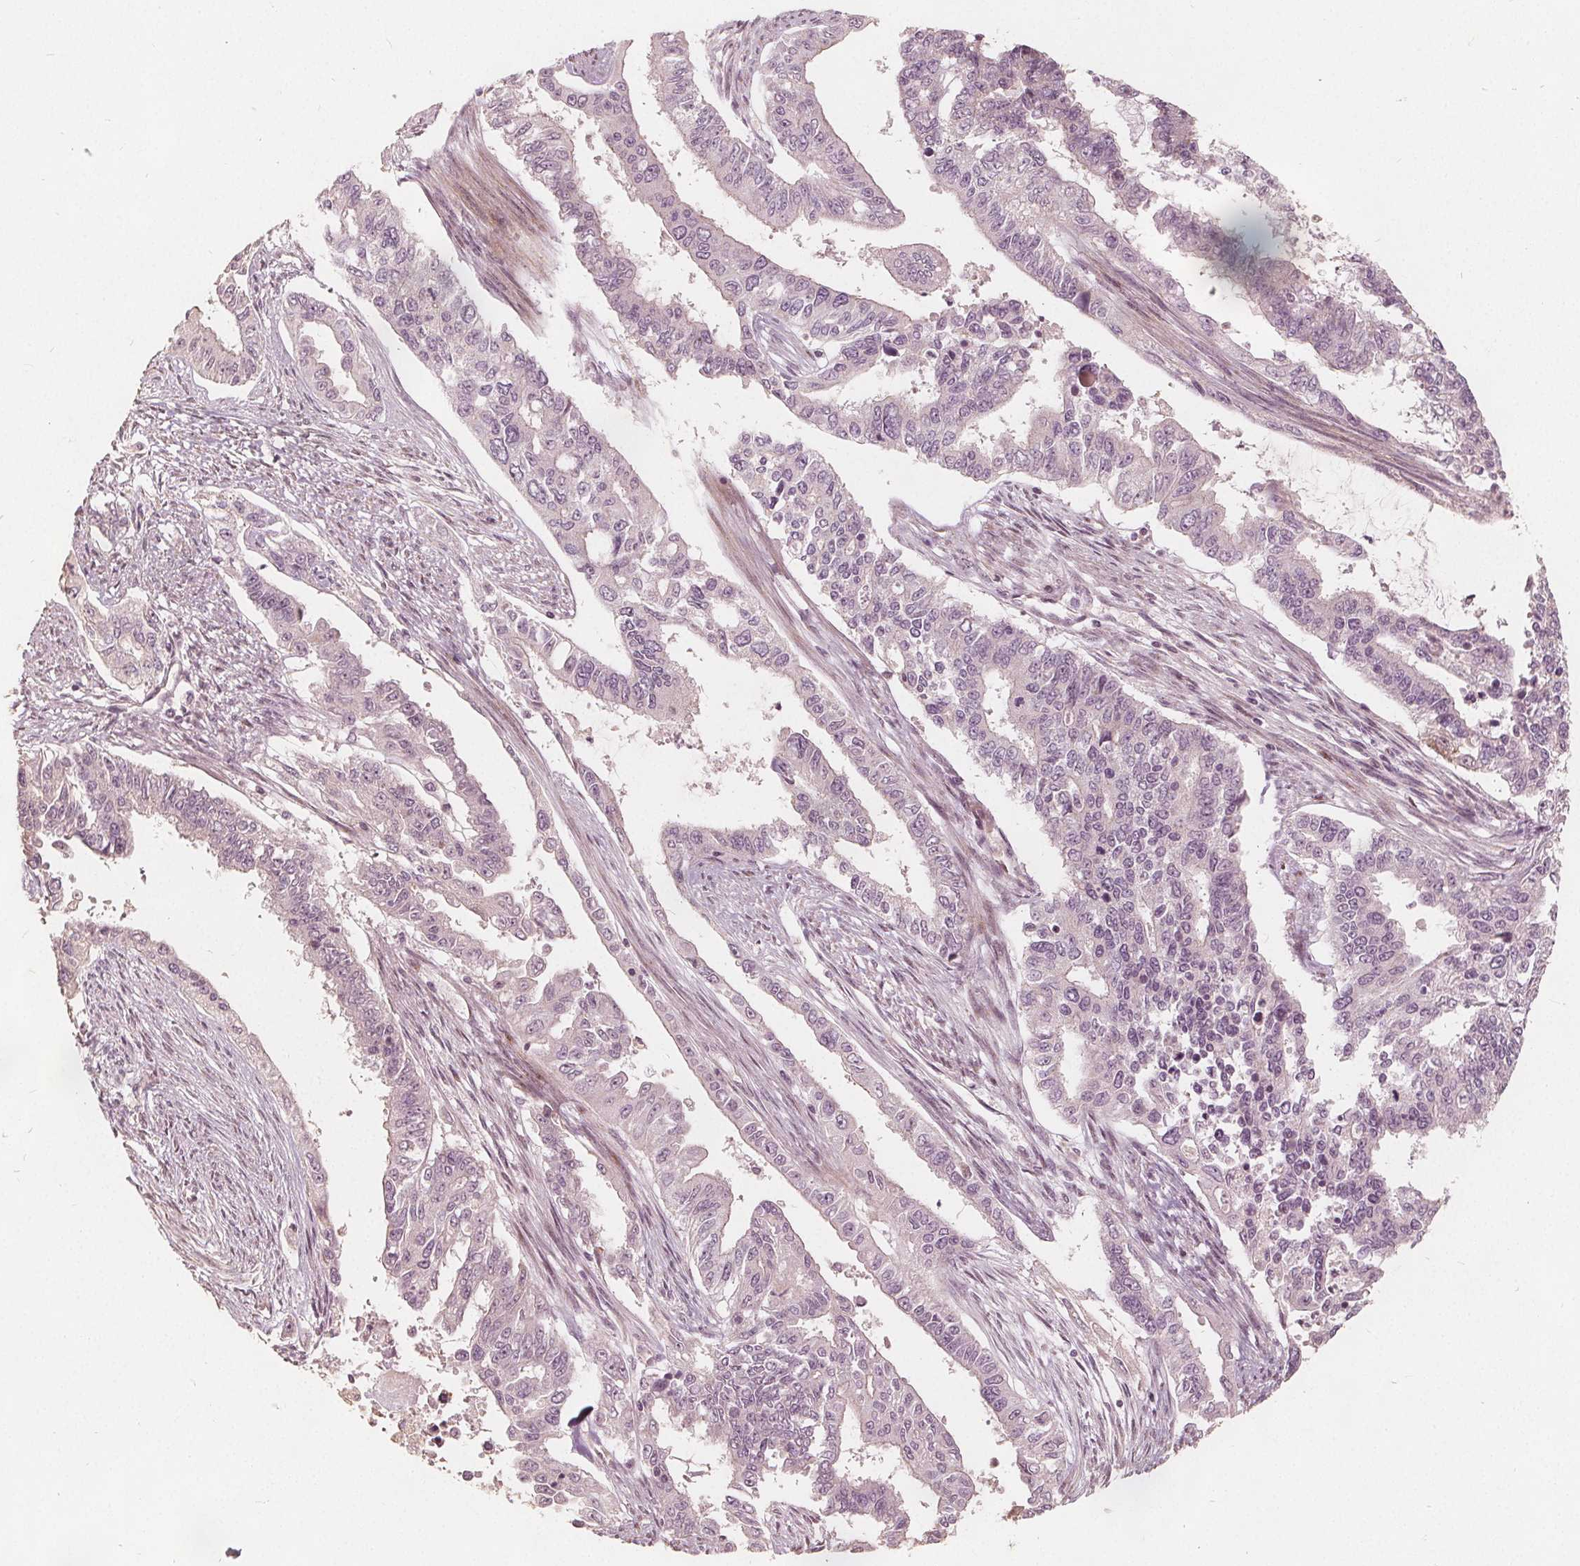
{"staining": {"intensity": "negative", "quantity": "none", "location": "none"}, "tissue": "endometrial cancer", "cell_type": "Tumor cells", "image_type": "cancer", "snomed": [{"axis": "morphology", "description": "Adenocarcinoma, NOS"}, {"axis": "topography", "description": "Uterus"}], "caption": "Immunohistochemical staining of adenocarcinoma (endometrial) shows no significant expression in tumor cells.", "gene": "PTPRT", "patient": {"sex": "female", "age": 59}}